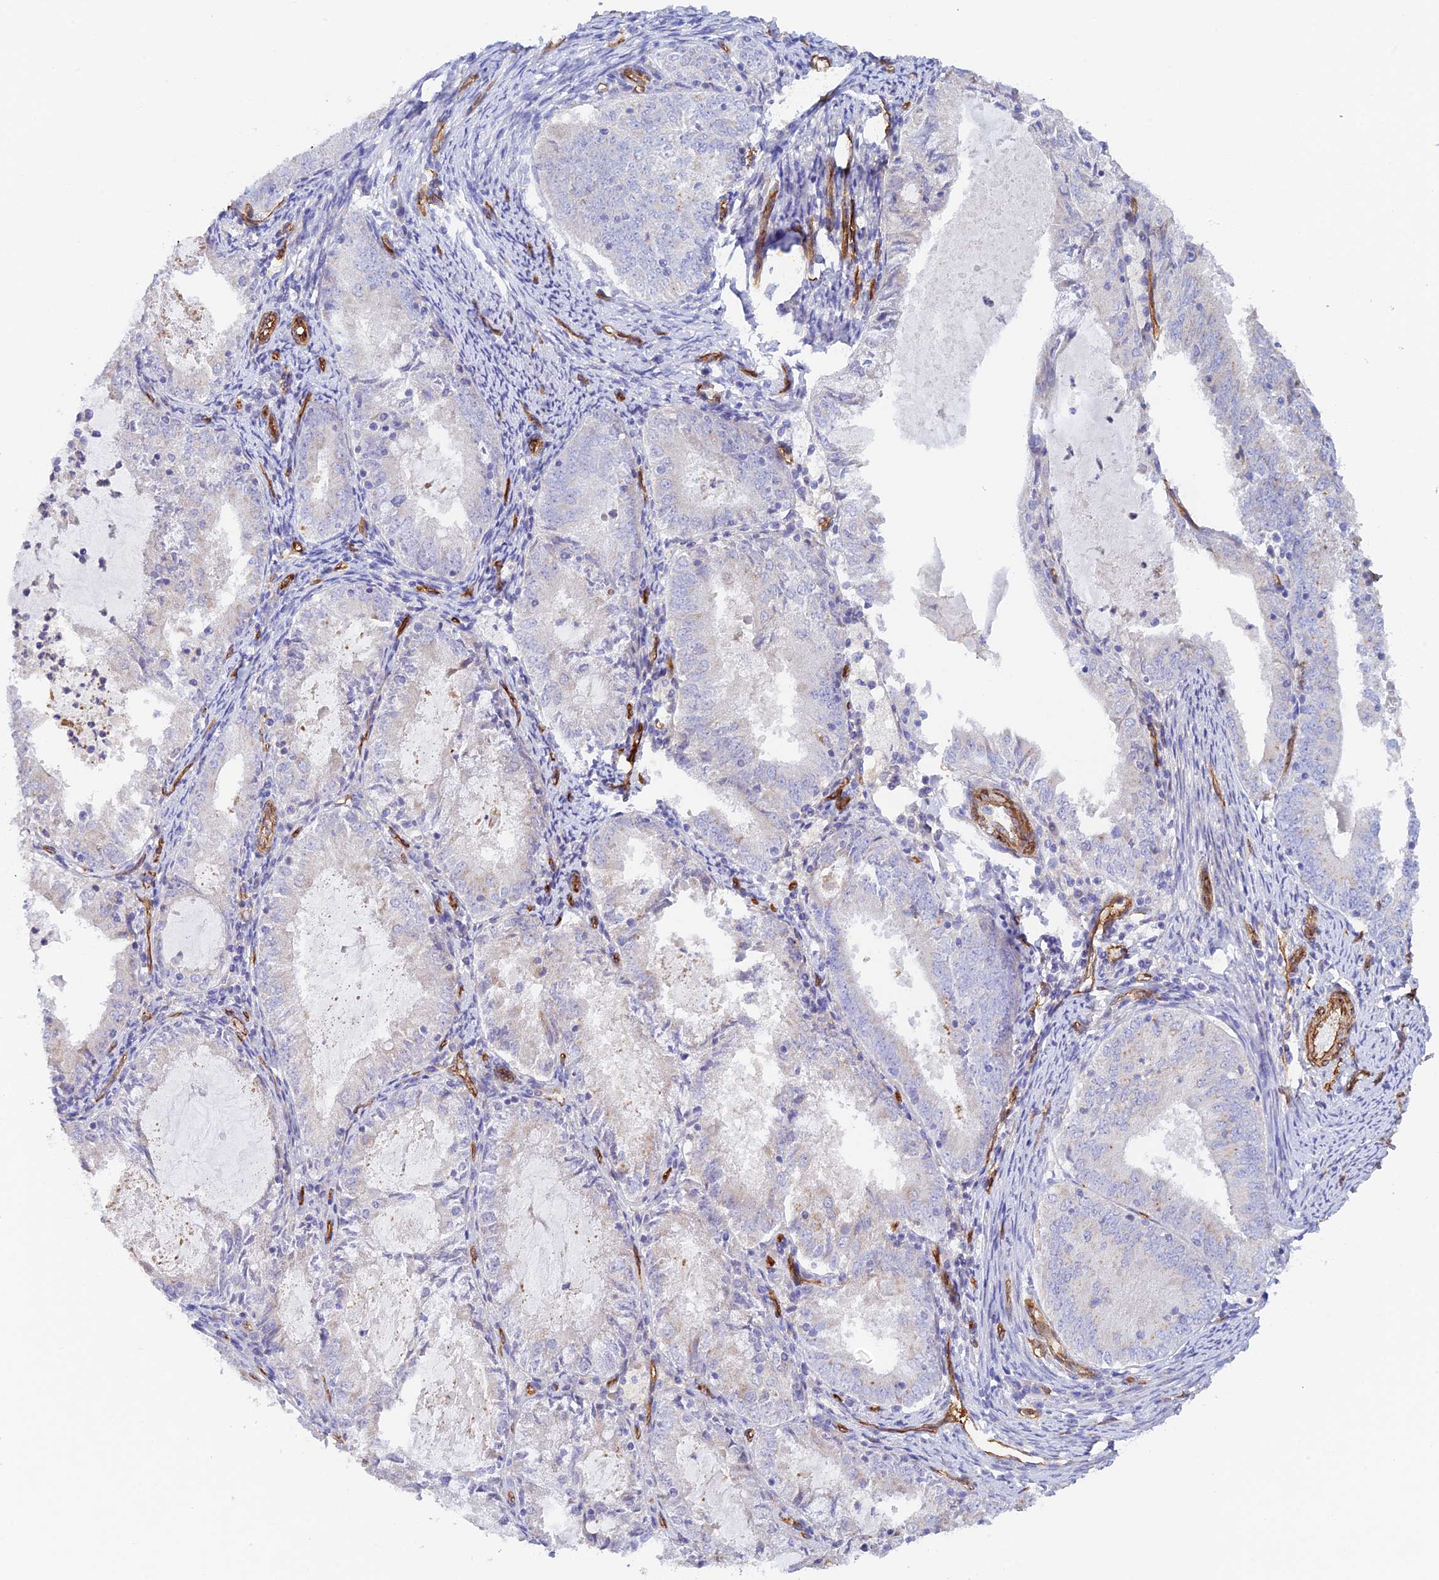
{"staining": {"intensity": "negative", "quantity": "none", "location": "none"}, "tissue": "endometrial cancer", "cell_type": "Tumor cells", "image_type": "cancer", "snomed": [{"axis": "morphology", "description": "Adenocarcinoma, NOS"}, {"axis": "topography", "description": "Endometrium"}], "caption": "The immunohistochemistry image has no significant expression in tumor cells of endometrial adenocarcinoma tissue.", "gene": "MYO9A", "patient": {"sex": "female", "age": 57}}